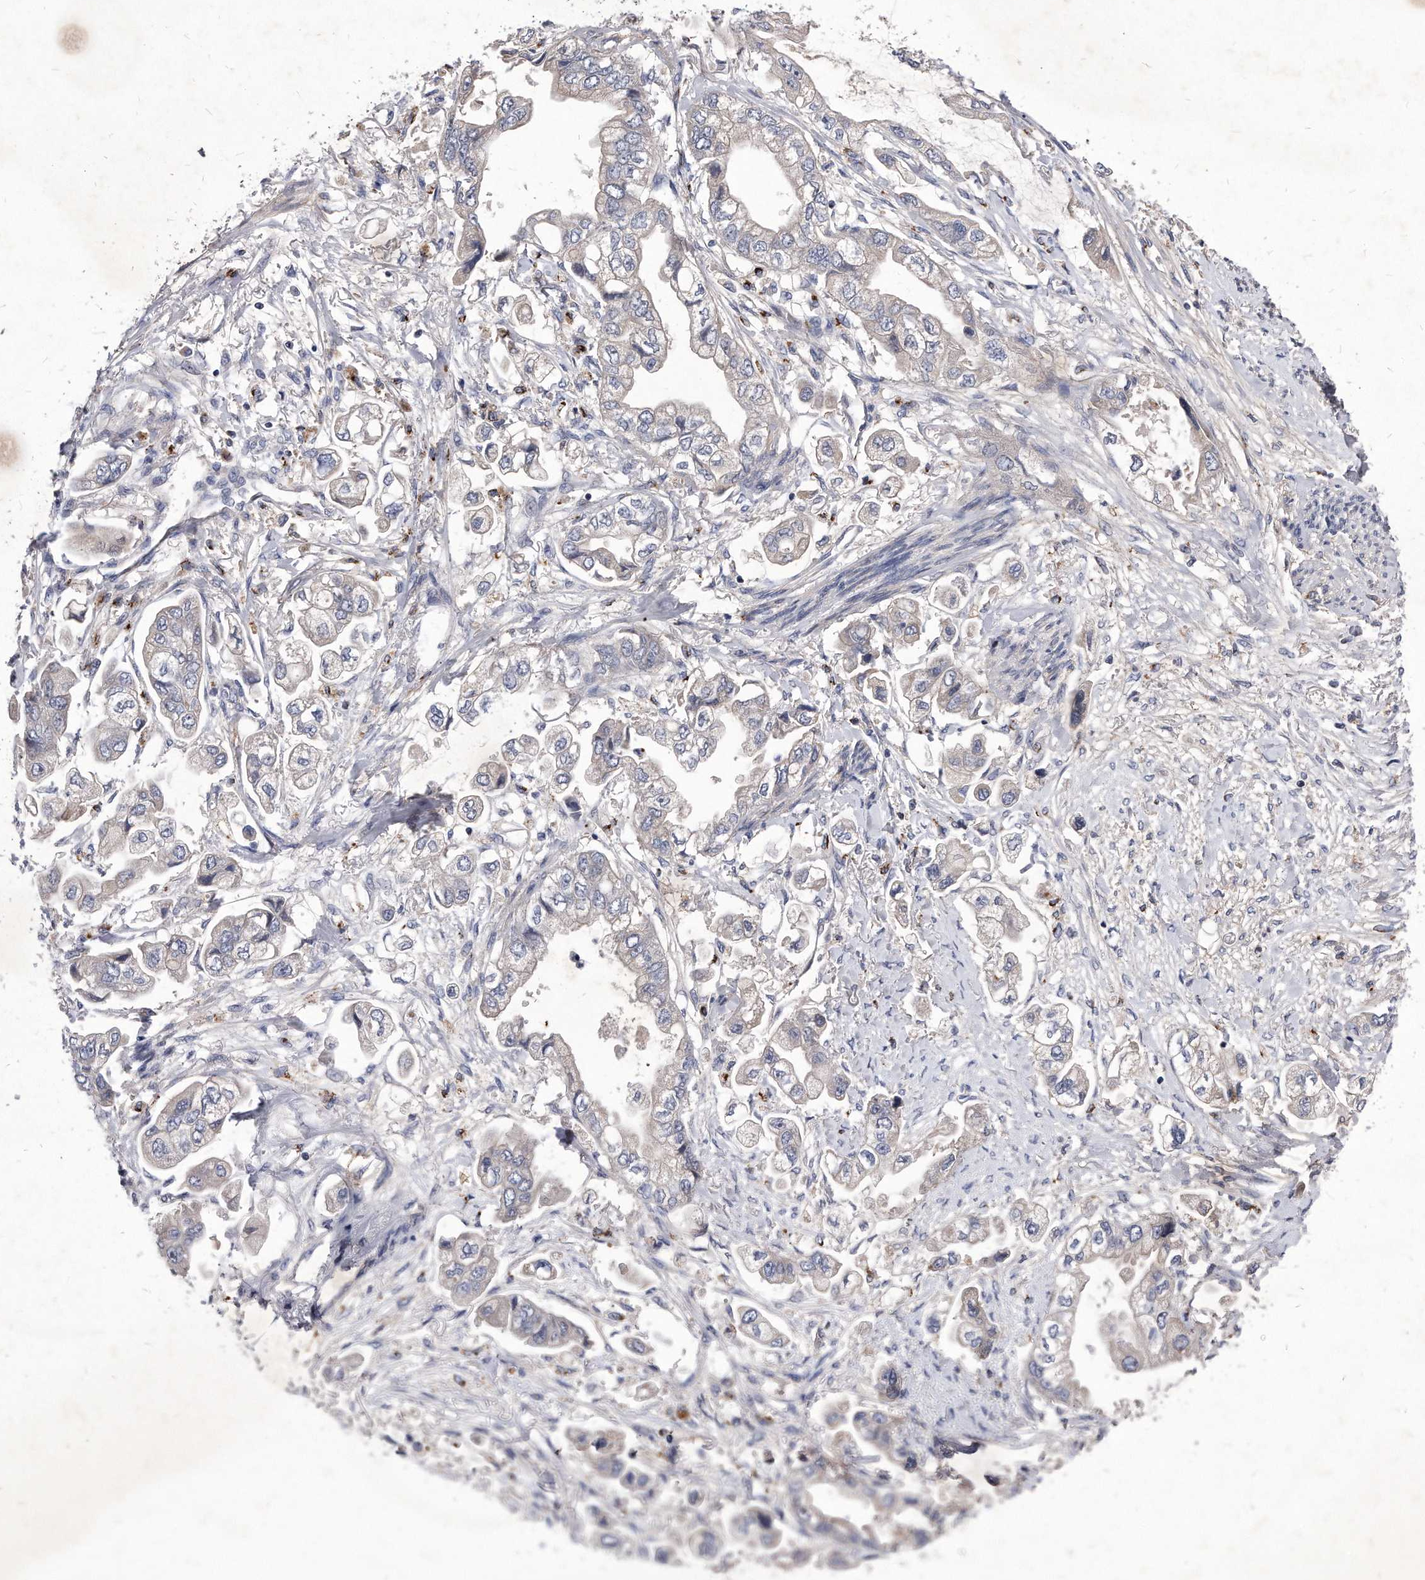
{"staining": {"intensity": "negative", "quantity": "none", "location": "none"}, "tissue": "stomach cancer", "cell_type": "Tumor cells", "image_type": "cancer", "snomed": [{"axis": "morphology", "description": "Adenocarcinoma, NOS"}, {"axis": "topography", "description": "Stomach"}], "caption": "There is no significant positivity in tumor cells of stomach cancer (adenocarcinoma).", "gene": "MGAT4A", "patient": {"sex": "male", "age": 62}}